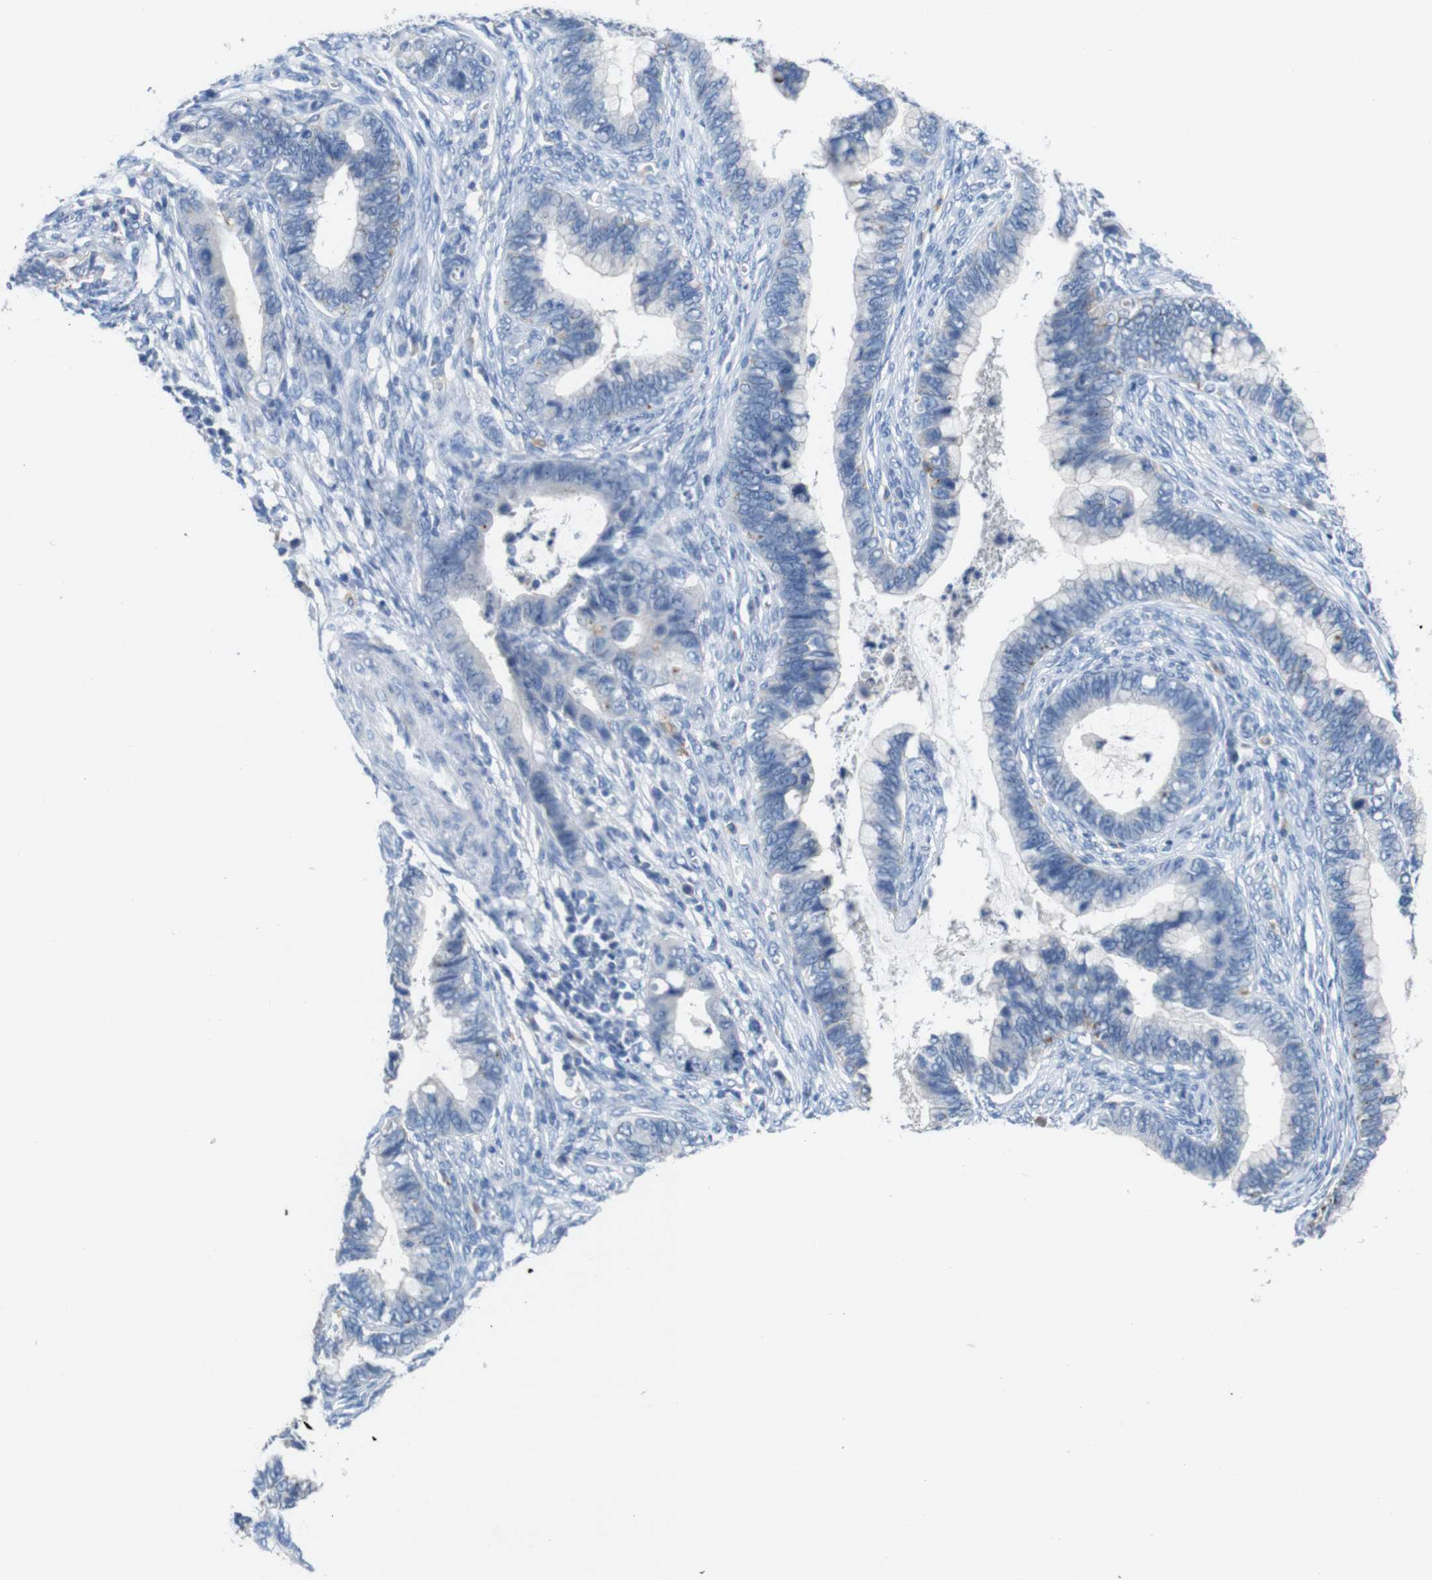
{"staining": {"intensity": "negative", "quantity": "none", "location": "none"}, "tissue": "cervical cancer", "cell_type": "Tumor cells", "image_type": "cancer", "snomed": [{"axis": "morphology", "description": "Adenocarcinoma, NOS"}, {"axis": "topography", "description": "Cervix"}], "caption": "This is an immunohistochemistry image of human cervical cancer. There is no positivity in tumor cells.", "gene": "SLC2A8", "patient": {"sex": "female", "age": 44}}